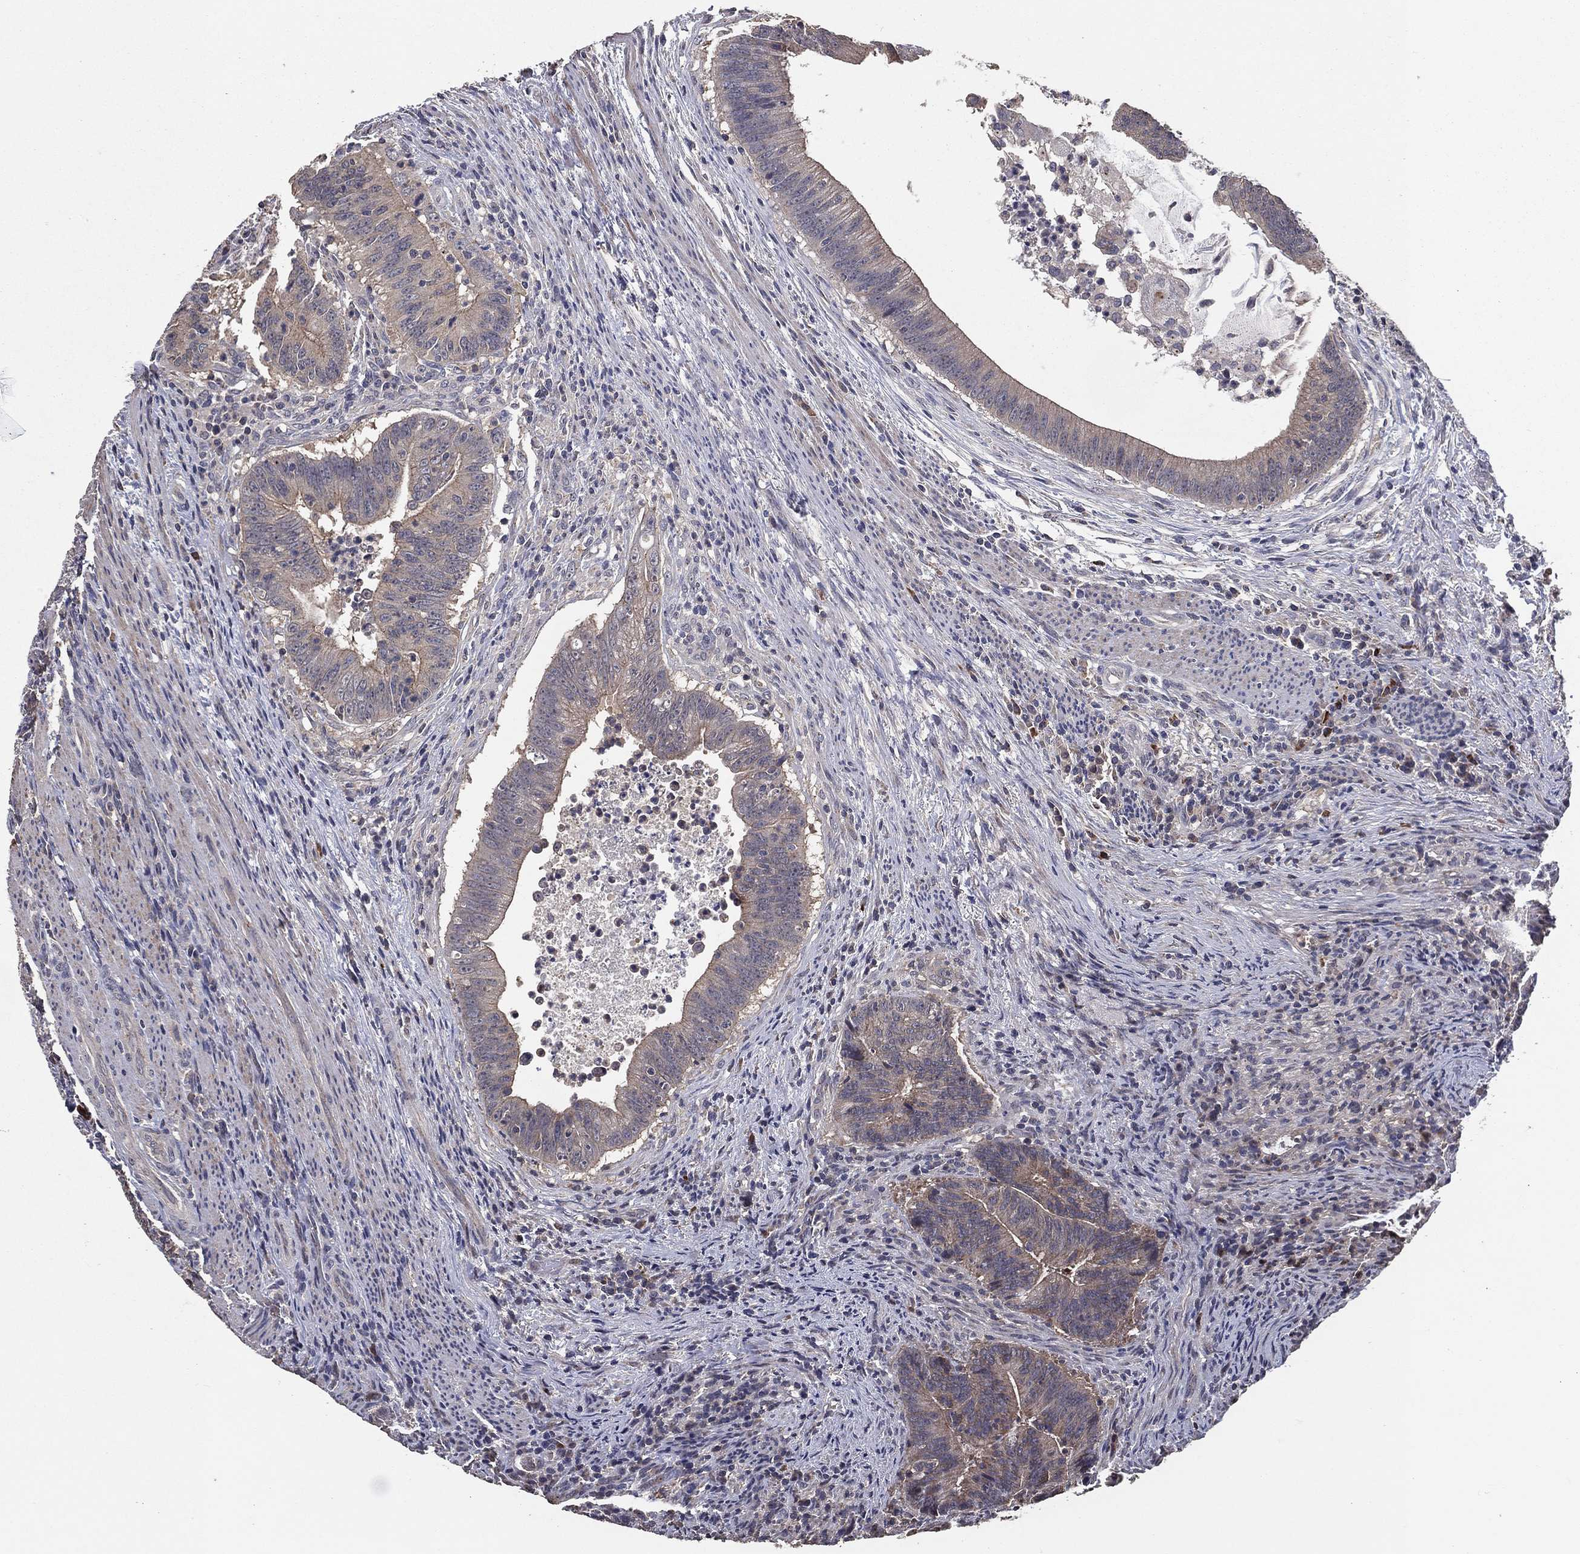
{"staining": {"intensity": "weak", "quantity": "<25%", "location": "cytoplasmic/membranous"}, "tissue": "colorectal cancer", "cell_type": "Tumor cells", "image_type": "cancer", "snomed": [{"axis": "morphology", "description": "Adenocarcinoma, NOS"}, {"axis": "topography", "description": "Colon"}], "caption": "This is an IHC micrograph of colorectal cancer (adenocarcinoma). There is no expression in tumor cells.", "gene": "PCNT", "patient": {"sex": "female", "age": 87}}